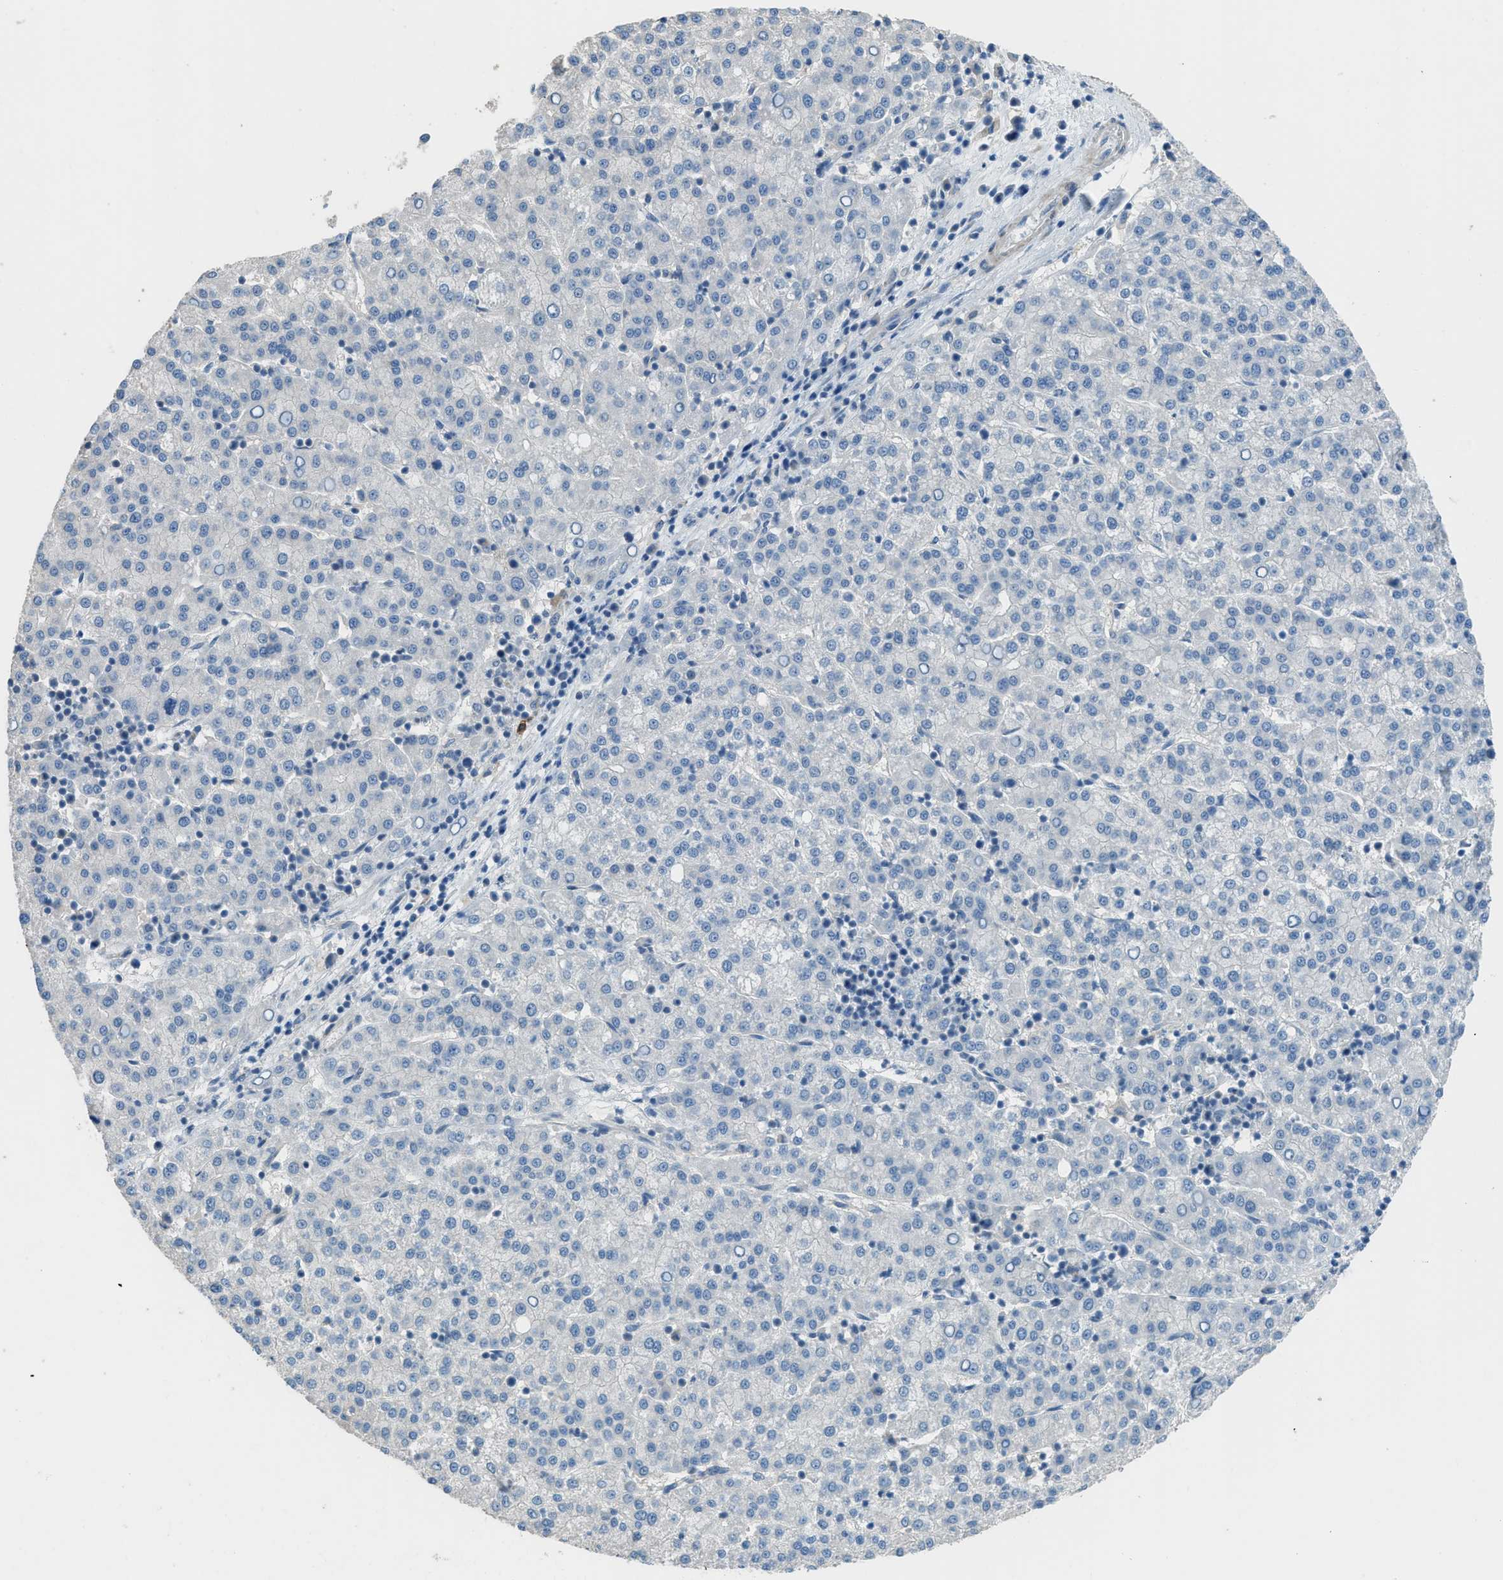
{"staining": {"intensity": "negative", "quantity": "none", "location": "none"}, "tissue": "liver cancer", "cell_type": "Tumor cells", "image_type": "cancer", "snomed": [{"axis": "morphology", "description": "Carcinoma, Hepatocellular, NOS"}, {"axis": "topography", "description": "Liver"}], "caption": "Hepatocellular carcinoma (liver) was stained to show a protein in brown. There is no significant staining in tumor cells.", "gene": "TIMD4", "patient": {"sex": "female", "age": 58}}